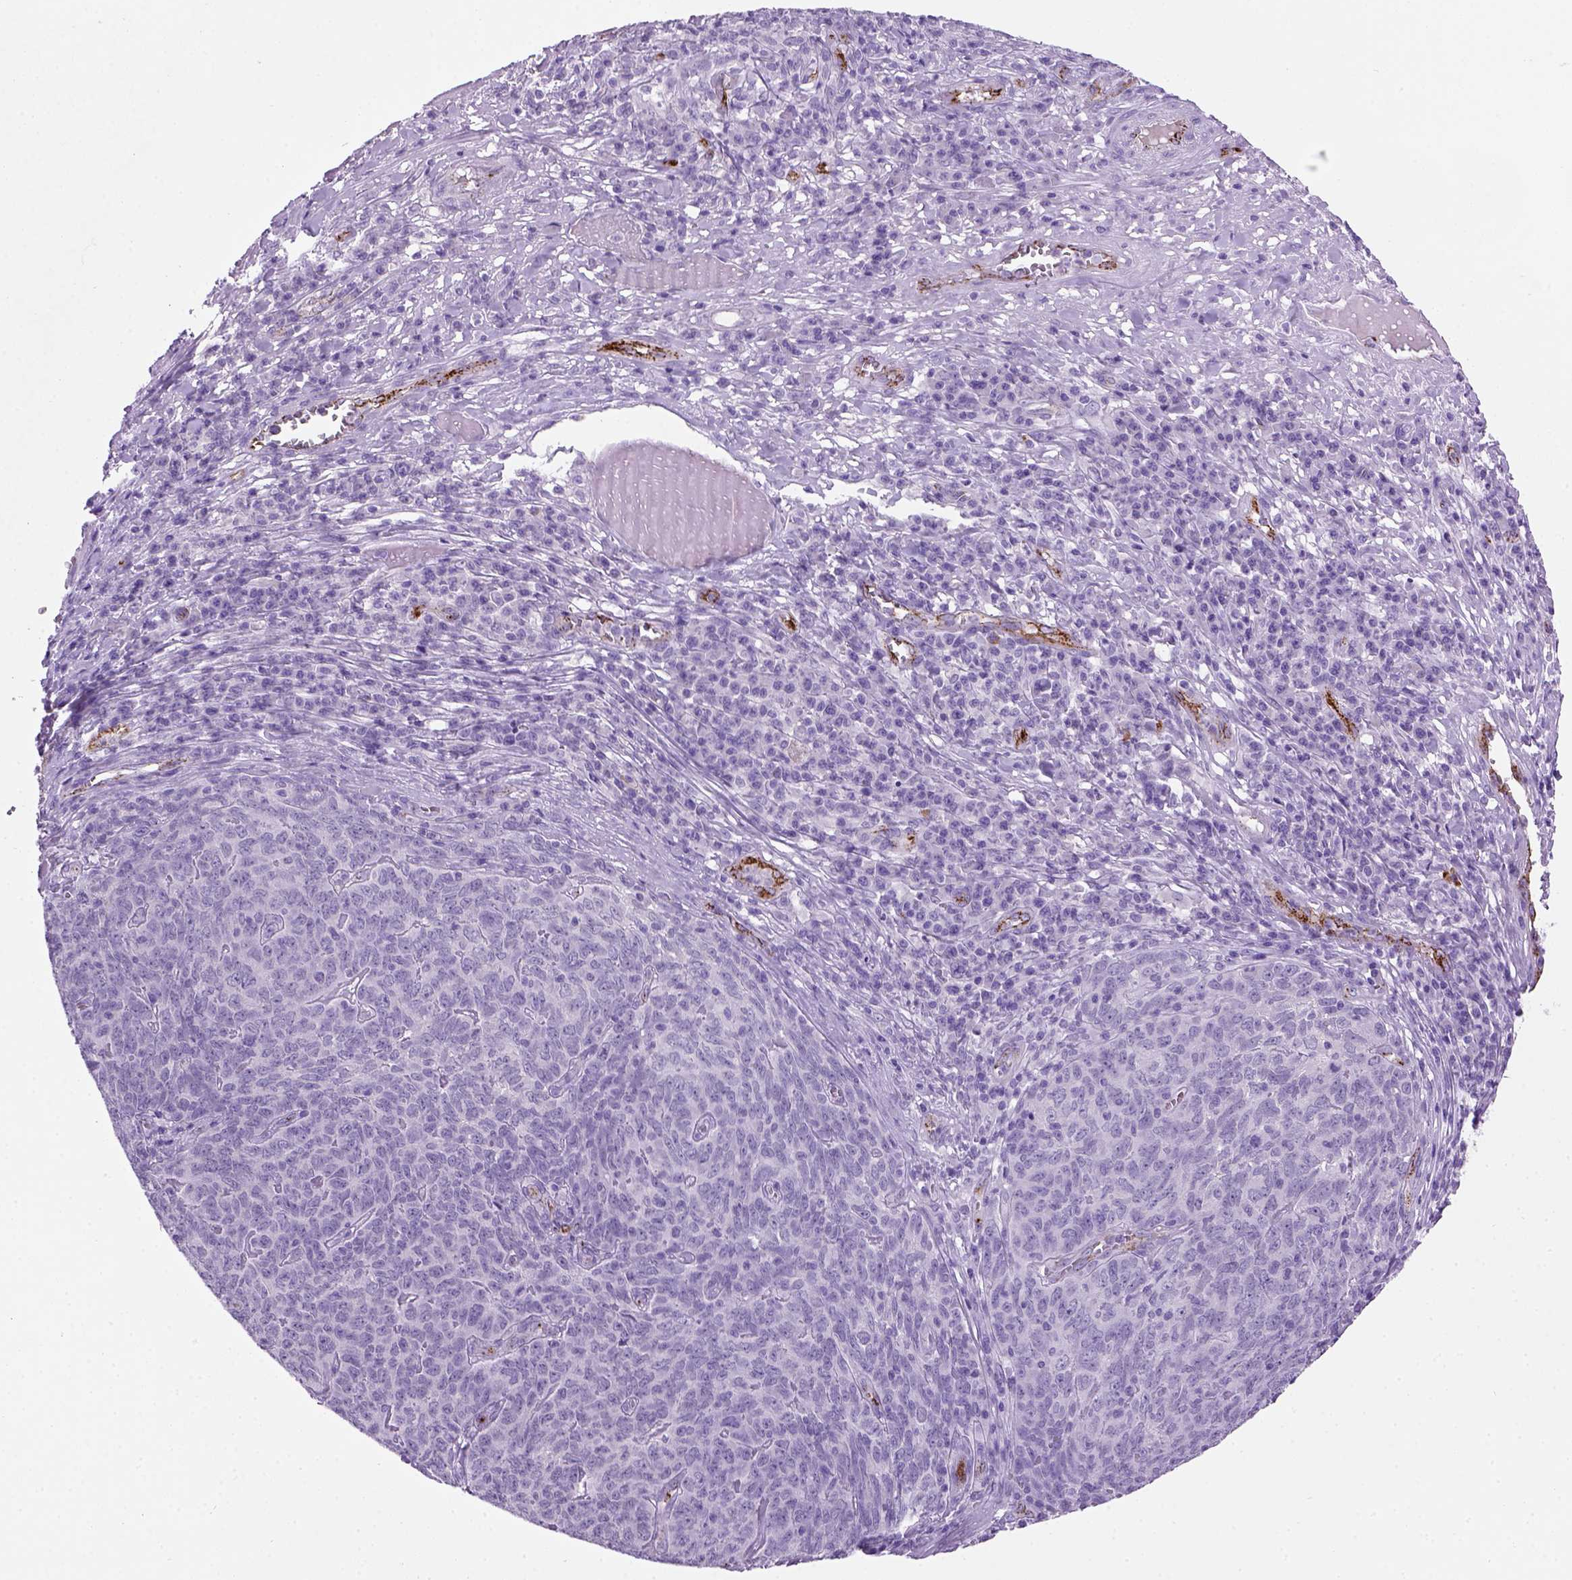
{"staining": {"intensity": "negative", "quantity": "none", "location": "none"}, "tissue": "skin cancer", "cell_type": "Tumor cells", "image_type": "cancer", "snomed": [{"axis": "morphology", "description": "Squamous cell carcinoma, NOS"}, {"axis": "topography", "description": "Skin"}, {"axis": "topography", "description": "Anal"}], "caption": "Immunohistochemistry photomicrograph of neoplastic tissue: squamous cell carcinoma (skin) stained with DAB shows no significant protein staining in tumor cells. The staining is performed using DAB brown chromogen with nuclei counter-stained in using hematoxylin.", "gene": "VWF", "patient": {"sex": "female", "age": 51}}